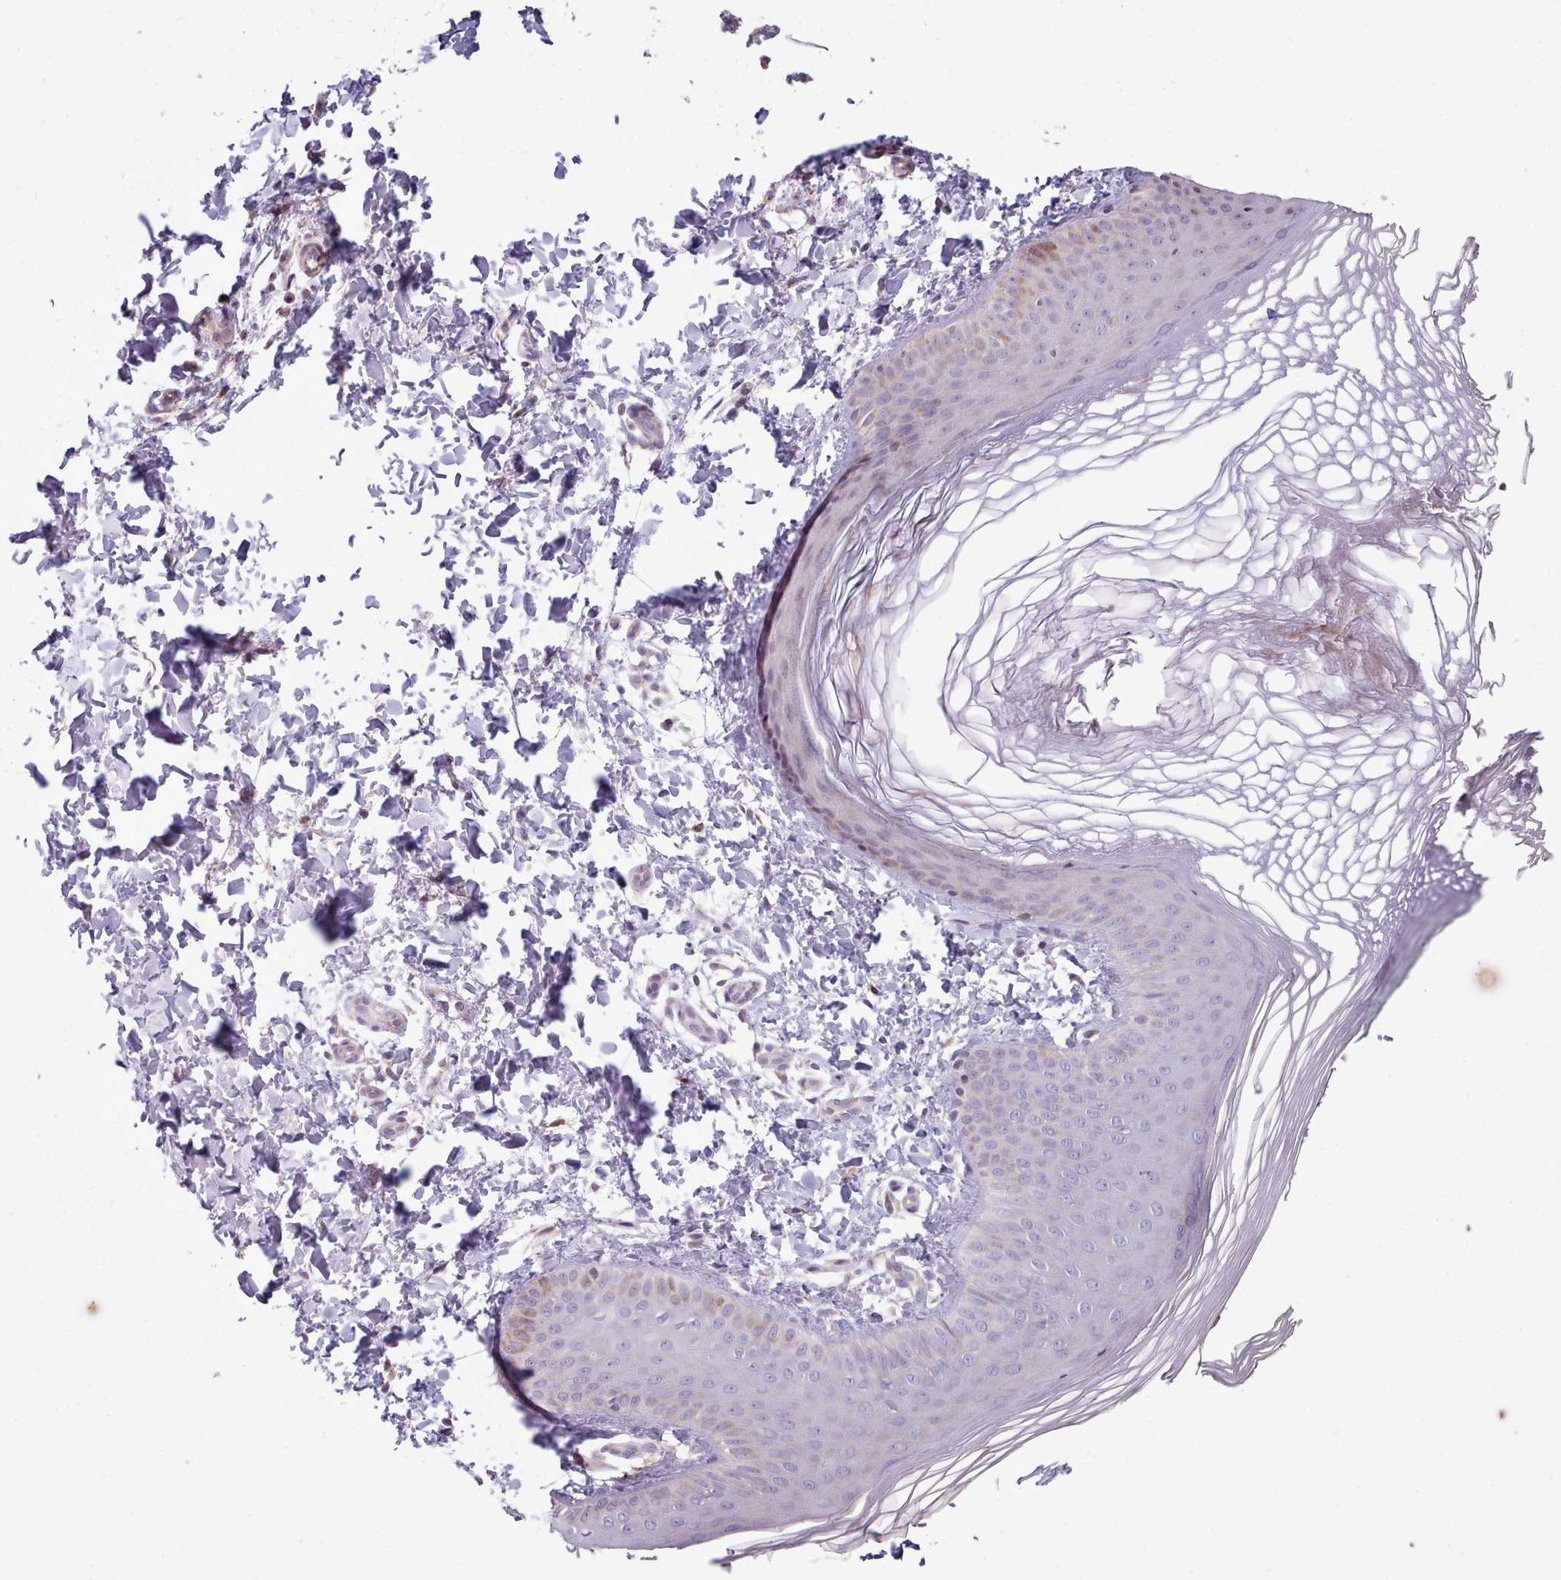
{"staining": {"intensity": "moderate", "quantity": "<25%", "location": "cytoplasmic/membranous"}, "tissue": "skin", "cell_type": "Epidermal cells", "image_type": "normal", "snomed": [{"axis": "morphology", "description": "Normal tissue, NOS"}, {"axis": "morphology", "description": "Inflammation, NOS"}, {"axis": "topography", "description": "Soft tissue"}, {"axis": "topography", "description": "Anal"}], "caption": "A photomicrograph of human skin stained for a protein demonstrates moderate cytoplasmic/membranous brown staining in epidermal cells.", "gene": "SLC52A3", "patient": {"sex": "female", "age": 15}}